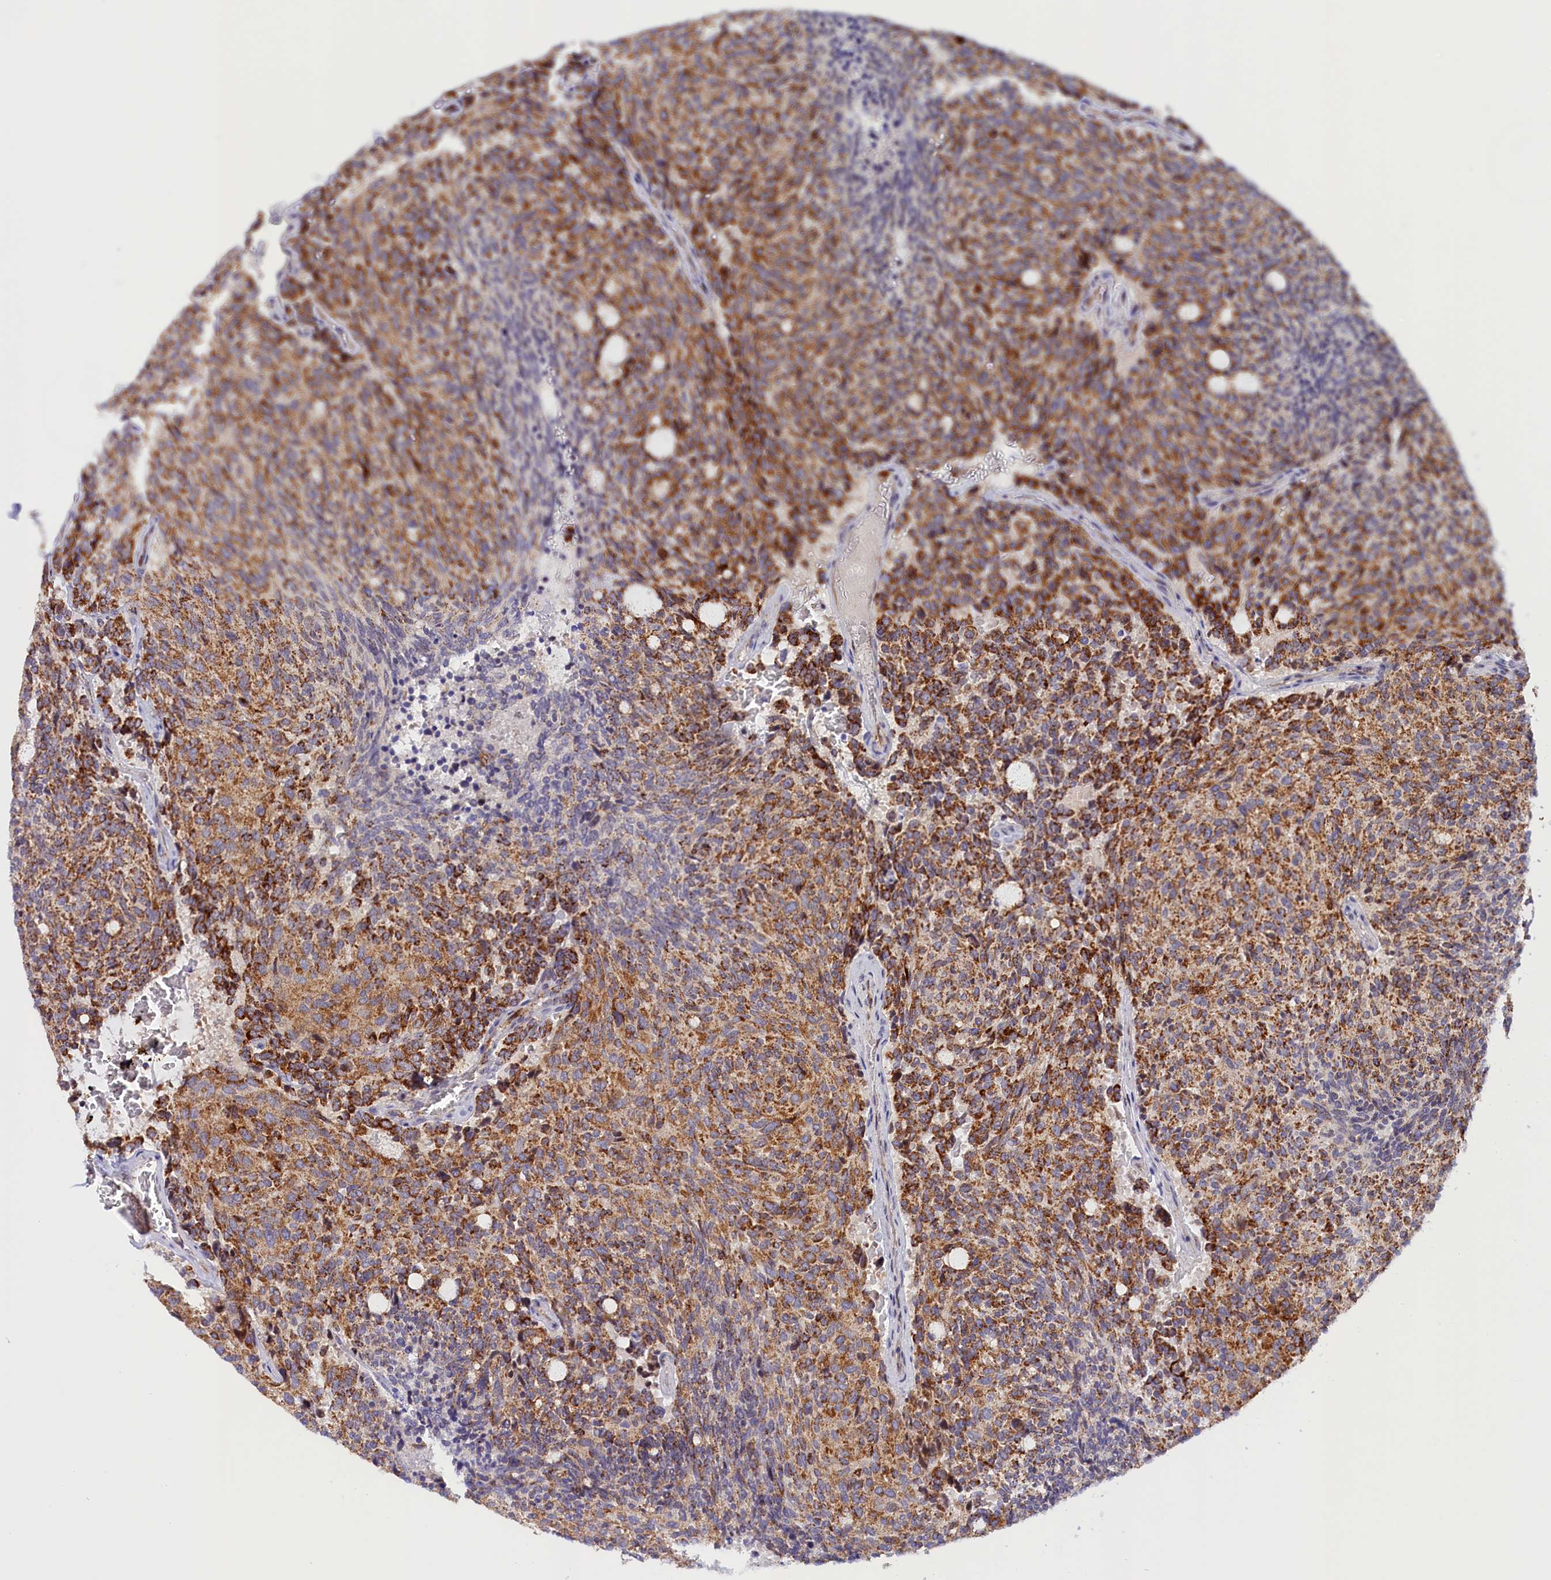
{"staining": {"intensity": "strong", "quantity": ">75%", "location": "cytoplasmic/membranous"}, "tissue": "carcinoid", "cell_type": "Tumor cells", "image_type": "cancer", "snomed": [{"axis": "morphology", "description": "Carcinoid, malignant, NOS"}, {"axis": "topography", "description": "Pancreas"}], "caption": "Human malignant carcinoid stained with a brown dye demonstrates strong cytoplasmic/membranous positive expression in about >75% of tumor cells.", "gene": "AKTIP", "patient": {"sex": "female", "age": 54}}